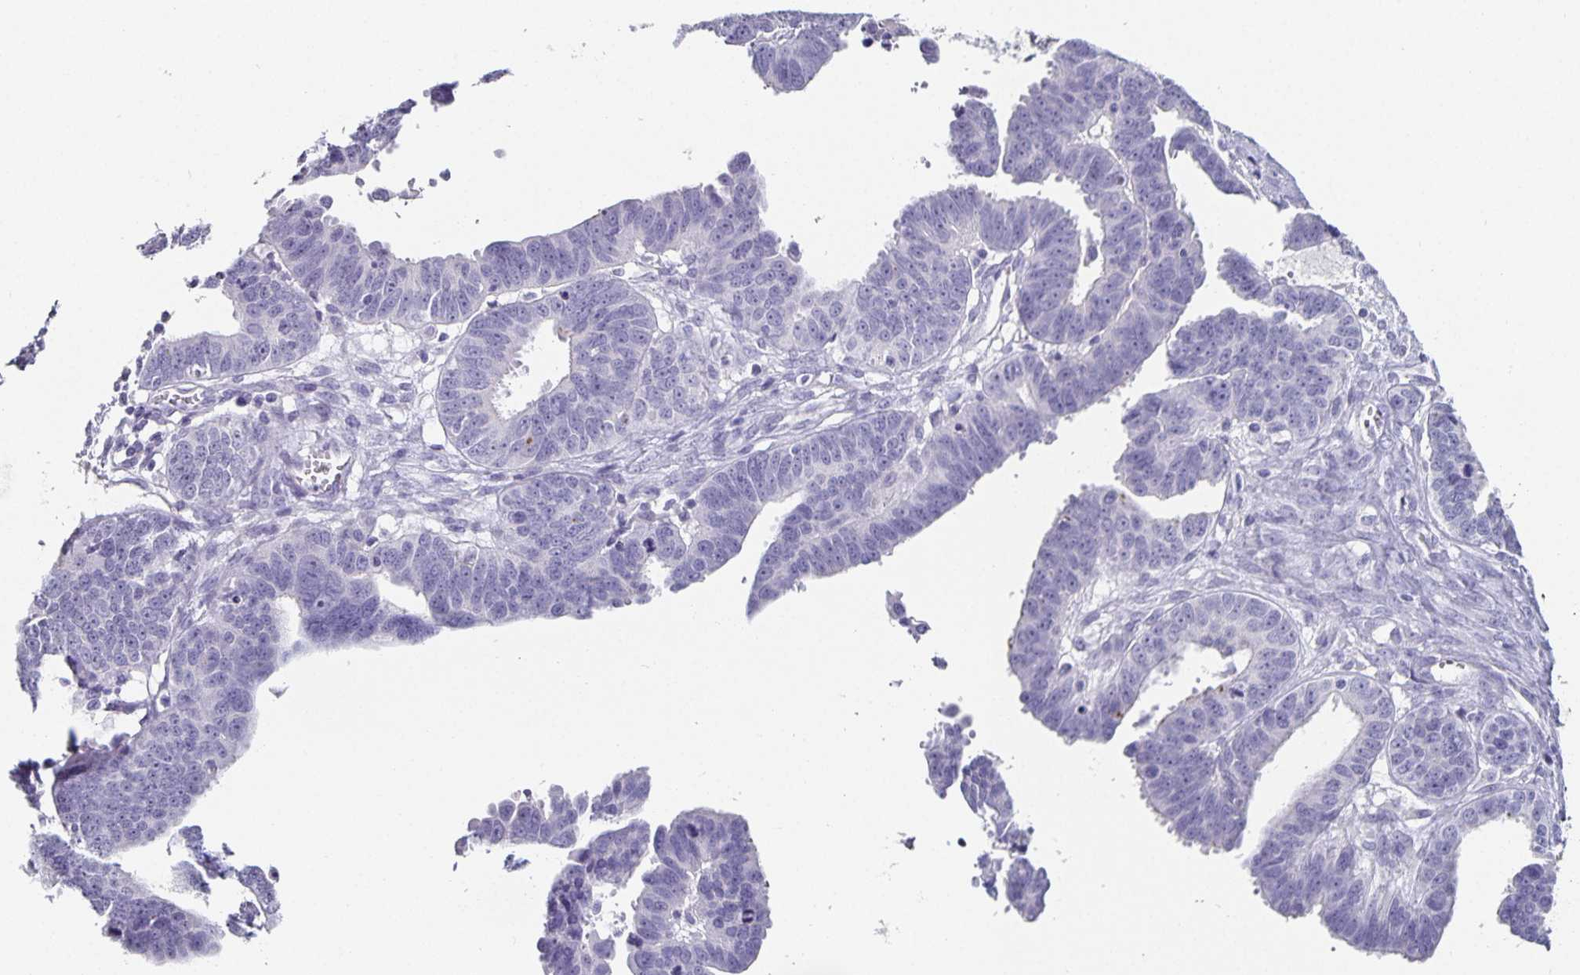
{"staining": {"intensity": "negative", "quantity": "none", "location": "none"}, "tissue": "ovarian cancer", "cell_type": "Tumor cells", "image_type": "cancer", "snomed": [{"axis": "morphology", "description": "Carcinoma, endometroid"}, {"axis": "morphology", "description": "Cystadenocarcinoma, serous, NOS"}, {"axis": "topography", "description": "Ovary"}], "caption": "The IHC image has no significant expression in tumor cells of ovarian cancer tissue. (DAB (3,3'-diaminobenzidine) IHC with hematoxylin counter stain).", "gene": "CHGA", "patient": {"sex": "female", "age": 45}}